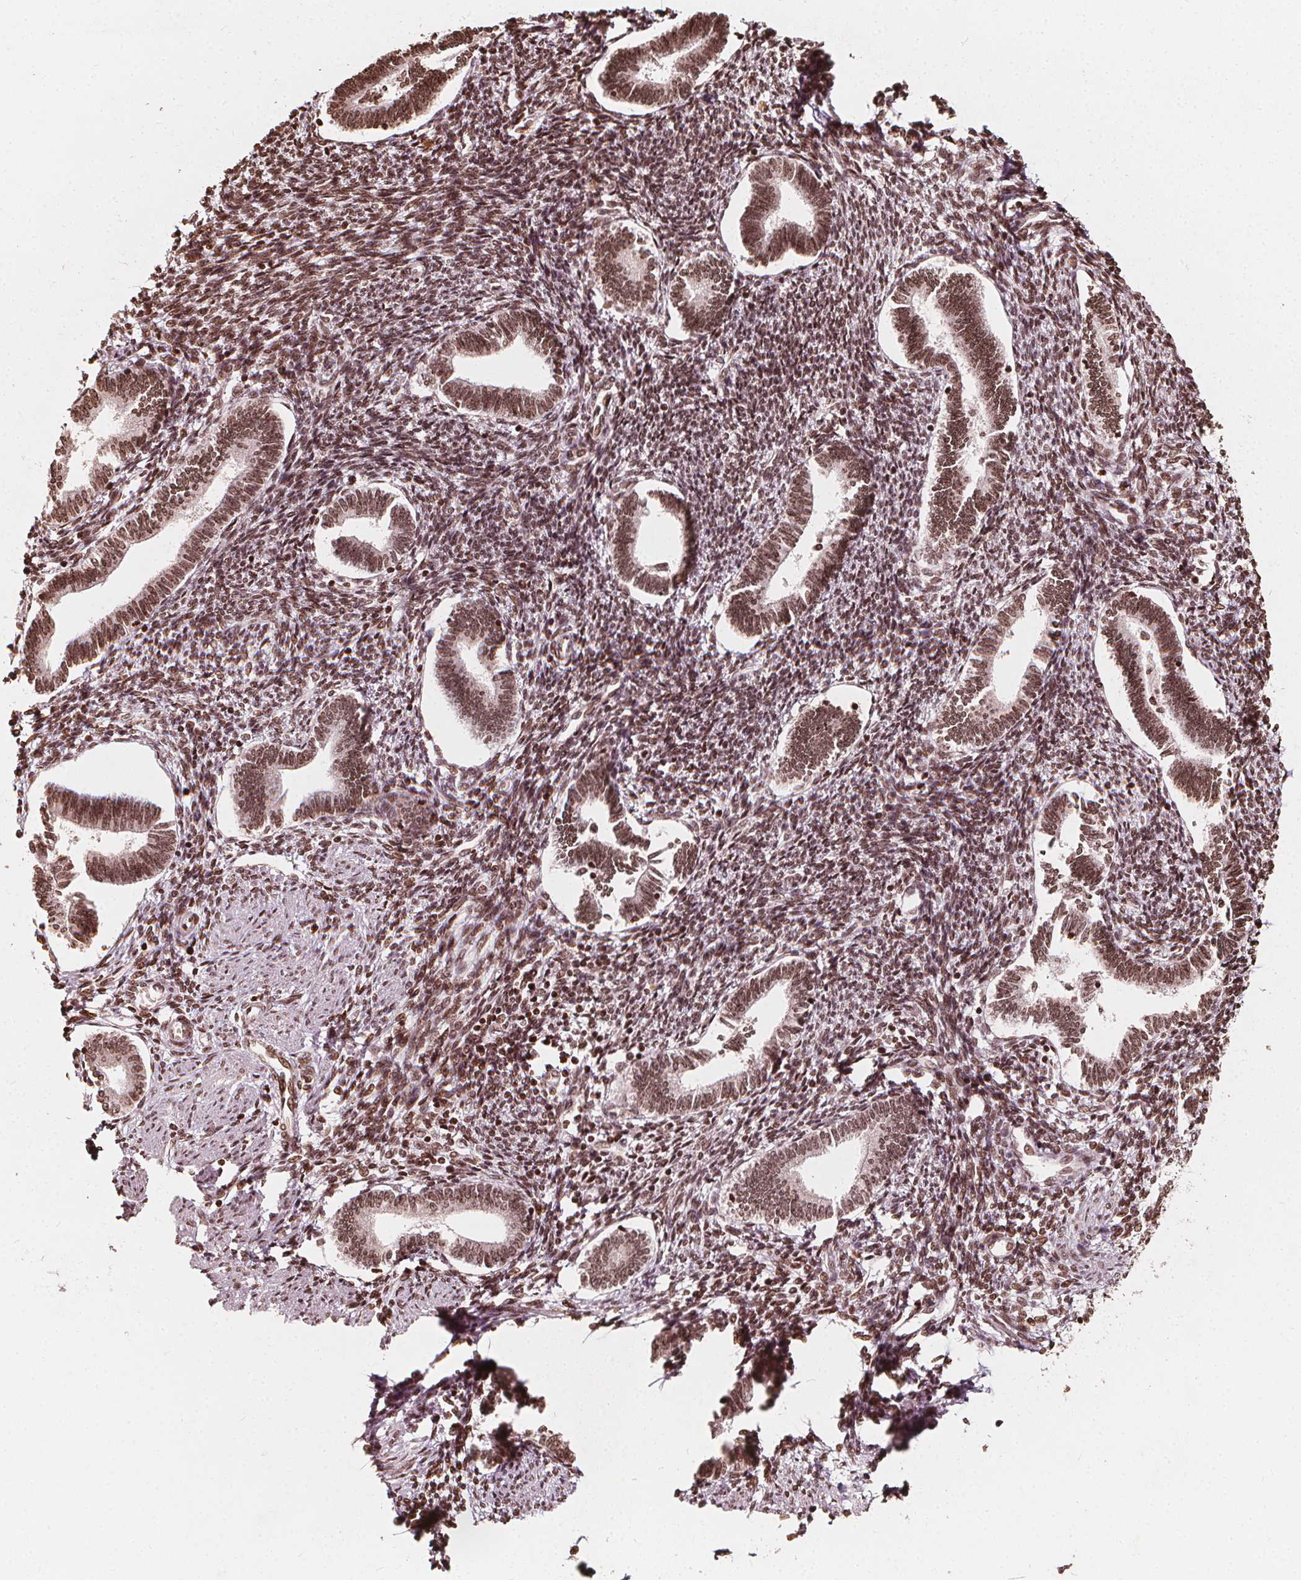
{"staining": {"intensity": "moderate", "quantity": ">75%", "location": "nuclear"}, "tissue": "endometrium", "cell_type": "Cells in endometrial stroma", "image_type": "normal", "snomed": [{"axis": "morphology", "description": "Normal tissue, NOS"}, {"axis": "topography", "description": "Endometrium"}], "caption": "A photomicrograph of endometrium stained for a protein displays moderate nuclear brown staining in cells in endometrial stroma. Nuclei are stained in blue.", "gene": "H3C14", "patient": {"sex": "female", "age": 42}}